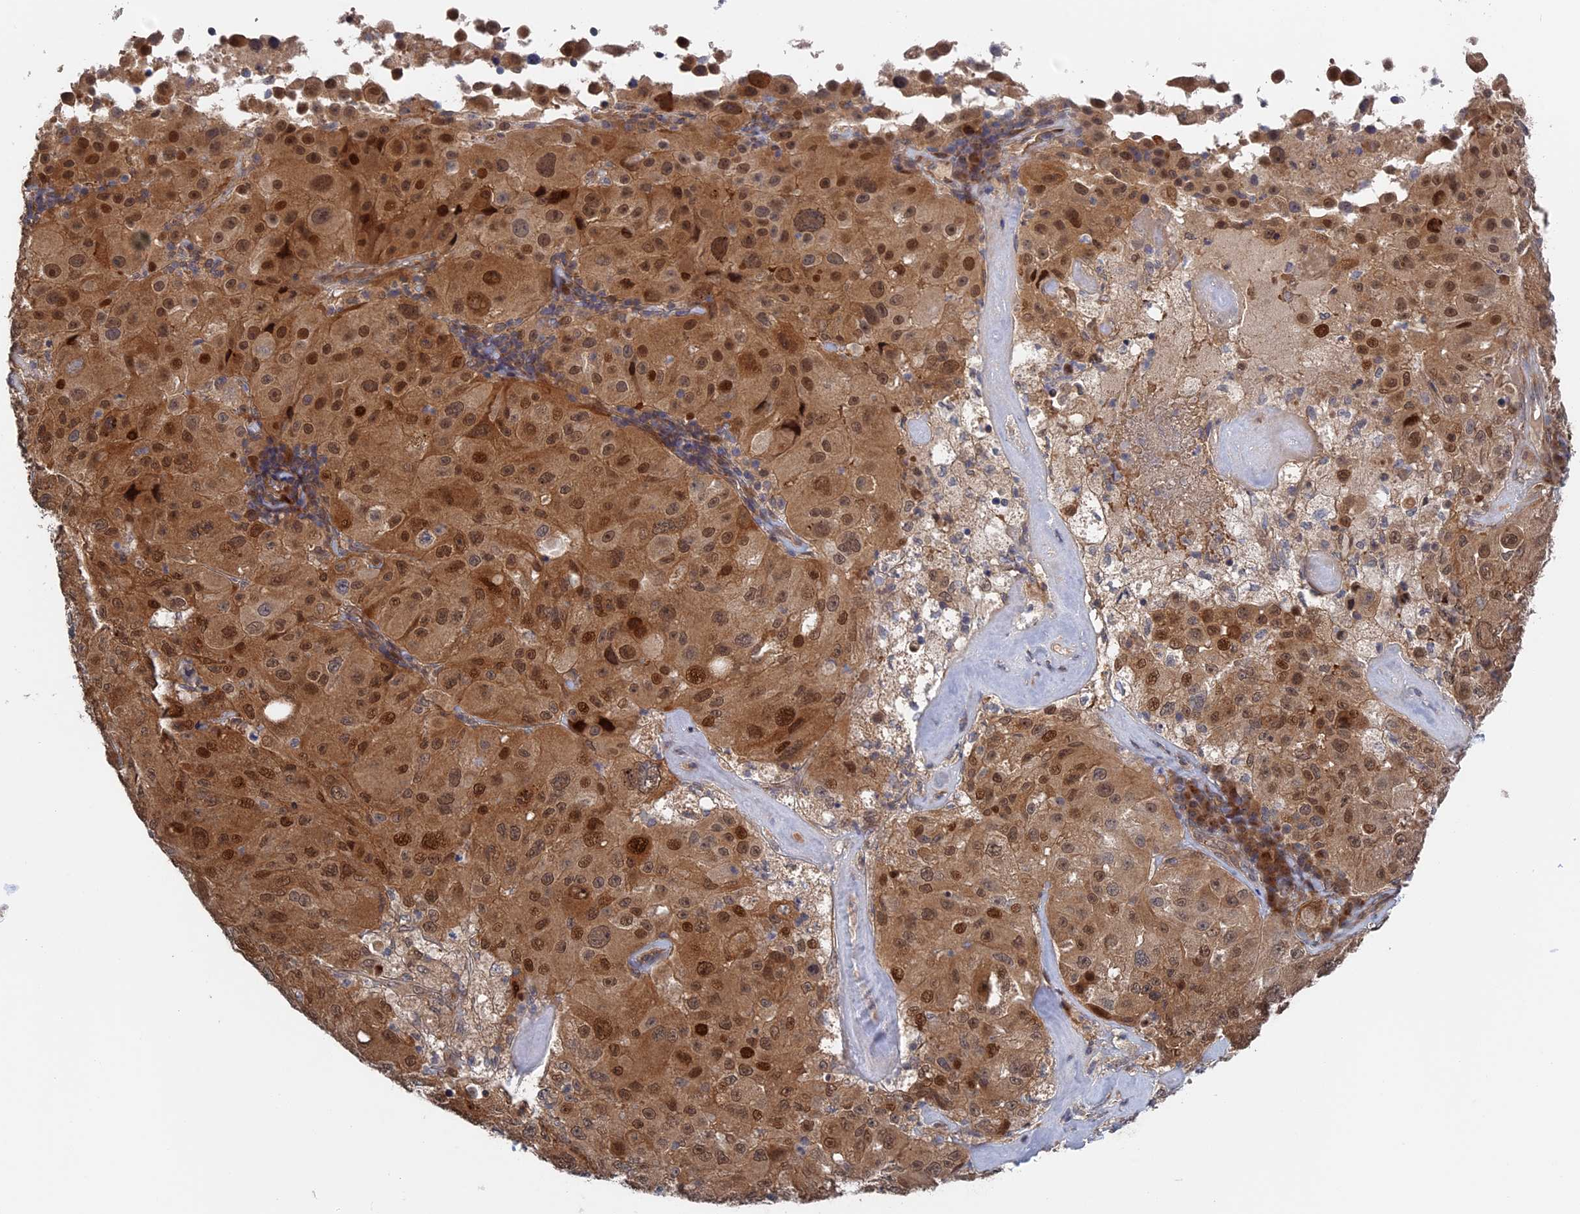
{"staining": {"intensity": "moderate", "quantity": ">75%", "location": "cytoplasmic/membranous,nuclear"}, "tissue": "melanoma", "cell_type": "Tumor cells", "image_type": "cancer", "snomed": [{"axis": "morphology", "description": "Malignant melanoma, Metastatic site"}, {"axis": "topography", "description": "Lymph node"}], "caption": "Immunohistochemical staining of malignant melanoma (metastatic site) exhibits moderate cytoplasmic/membranous and nuclear protein expression in about >75% of tumor cells.", "gene": "ELOVL6", "patient": {"sex": "male", "age": 62}}